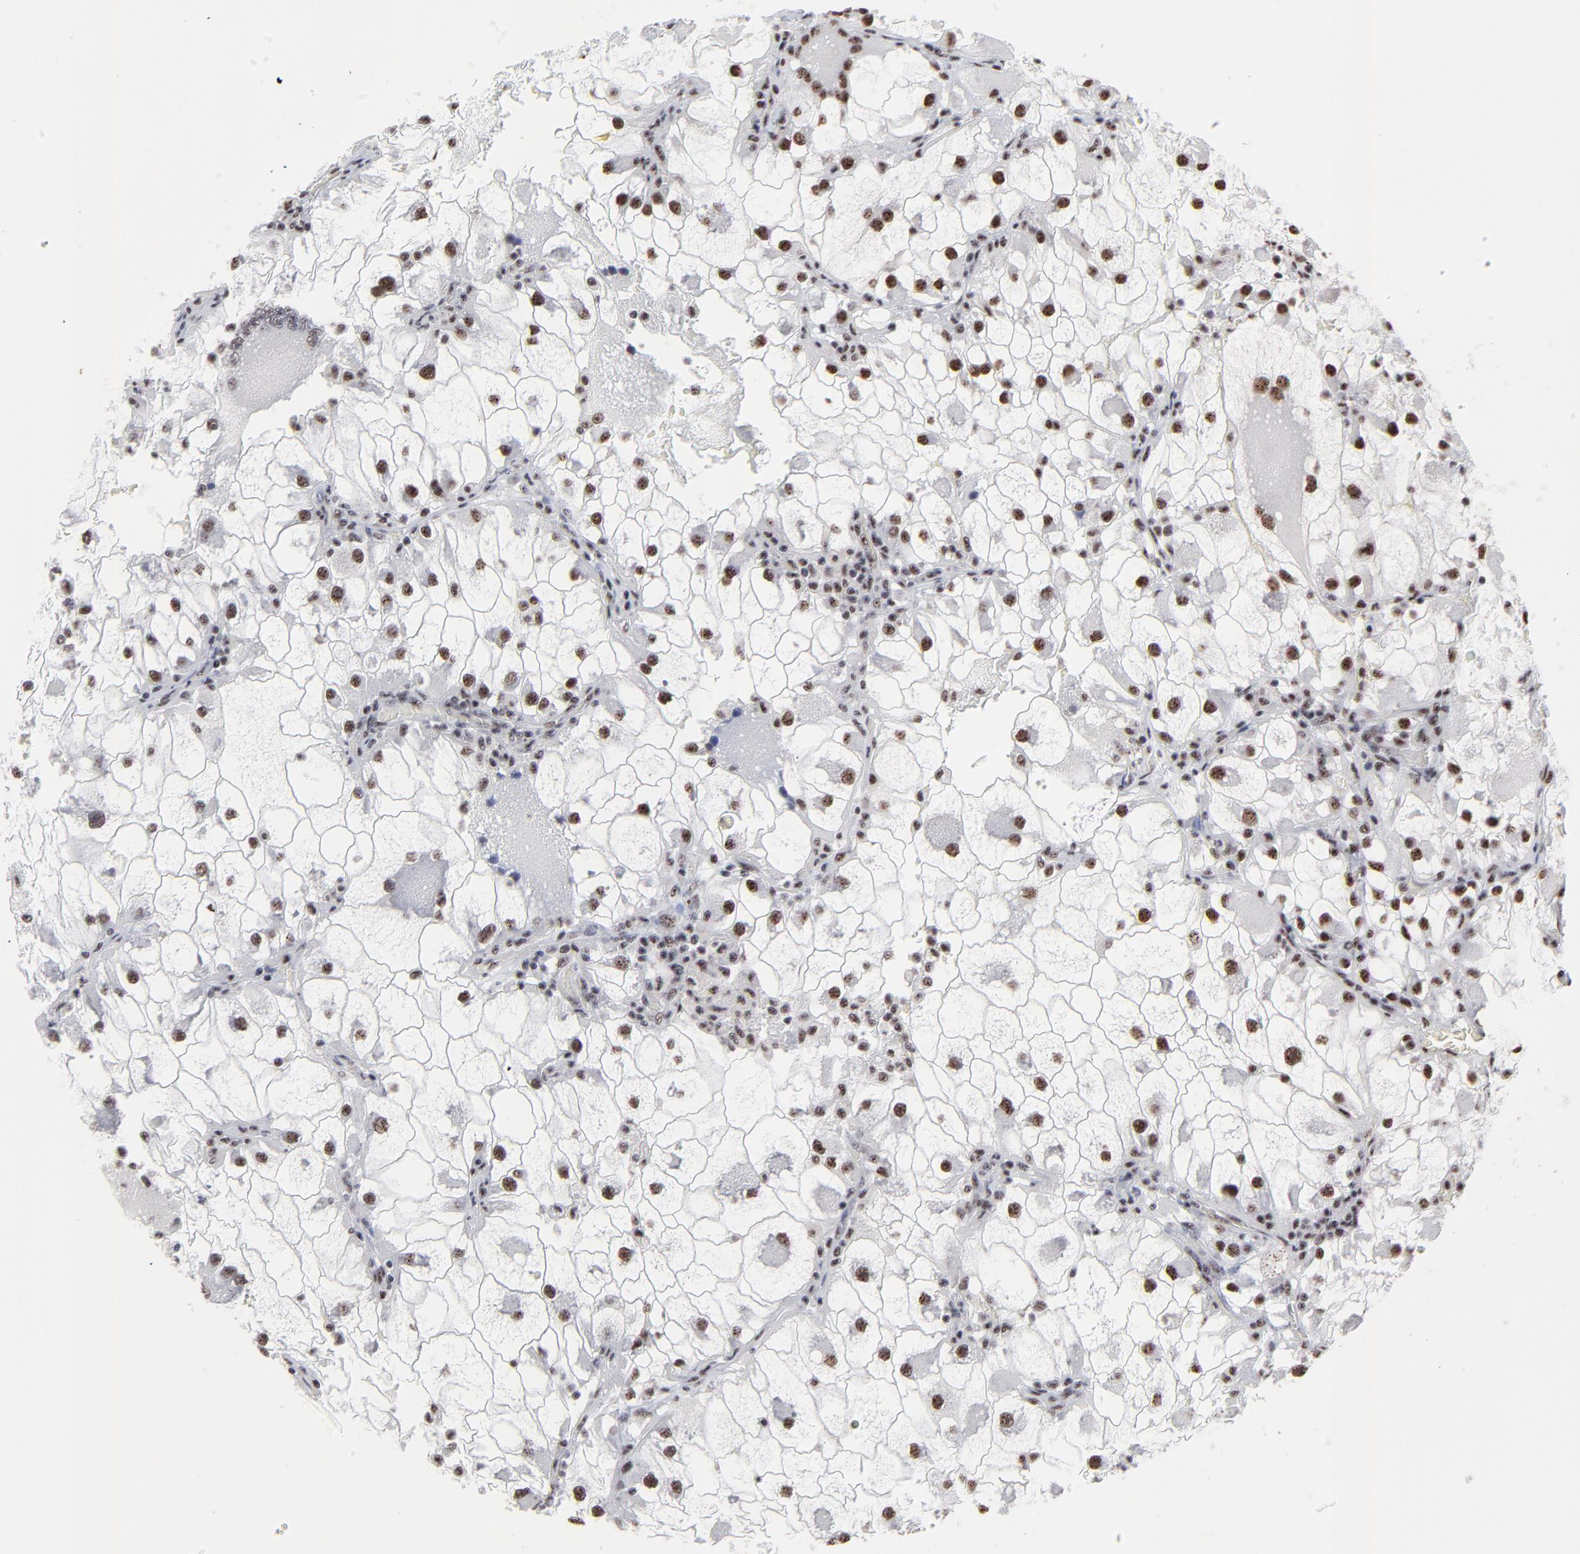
{"staining": {"intensity": "weak", "quantity": ">75%", "location": "nuclear"}, "tissue": "renal cancer", "cell_type": "Tumor cells", "image_type": "cancer", "snomed": [{"axis": "morphology", "description": "Adenocarcinoma, NOS"}, {"axis": "topography", "description": "Kidney"}], "caption": "Human renal cancer stained with a protein marker exhibits weak staining in tumor cells.", "gene": "MBD4", "patient": {"sex": "female", "age": 73}}